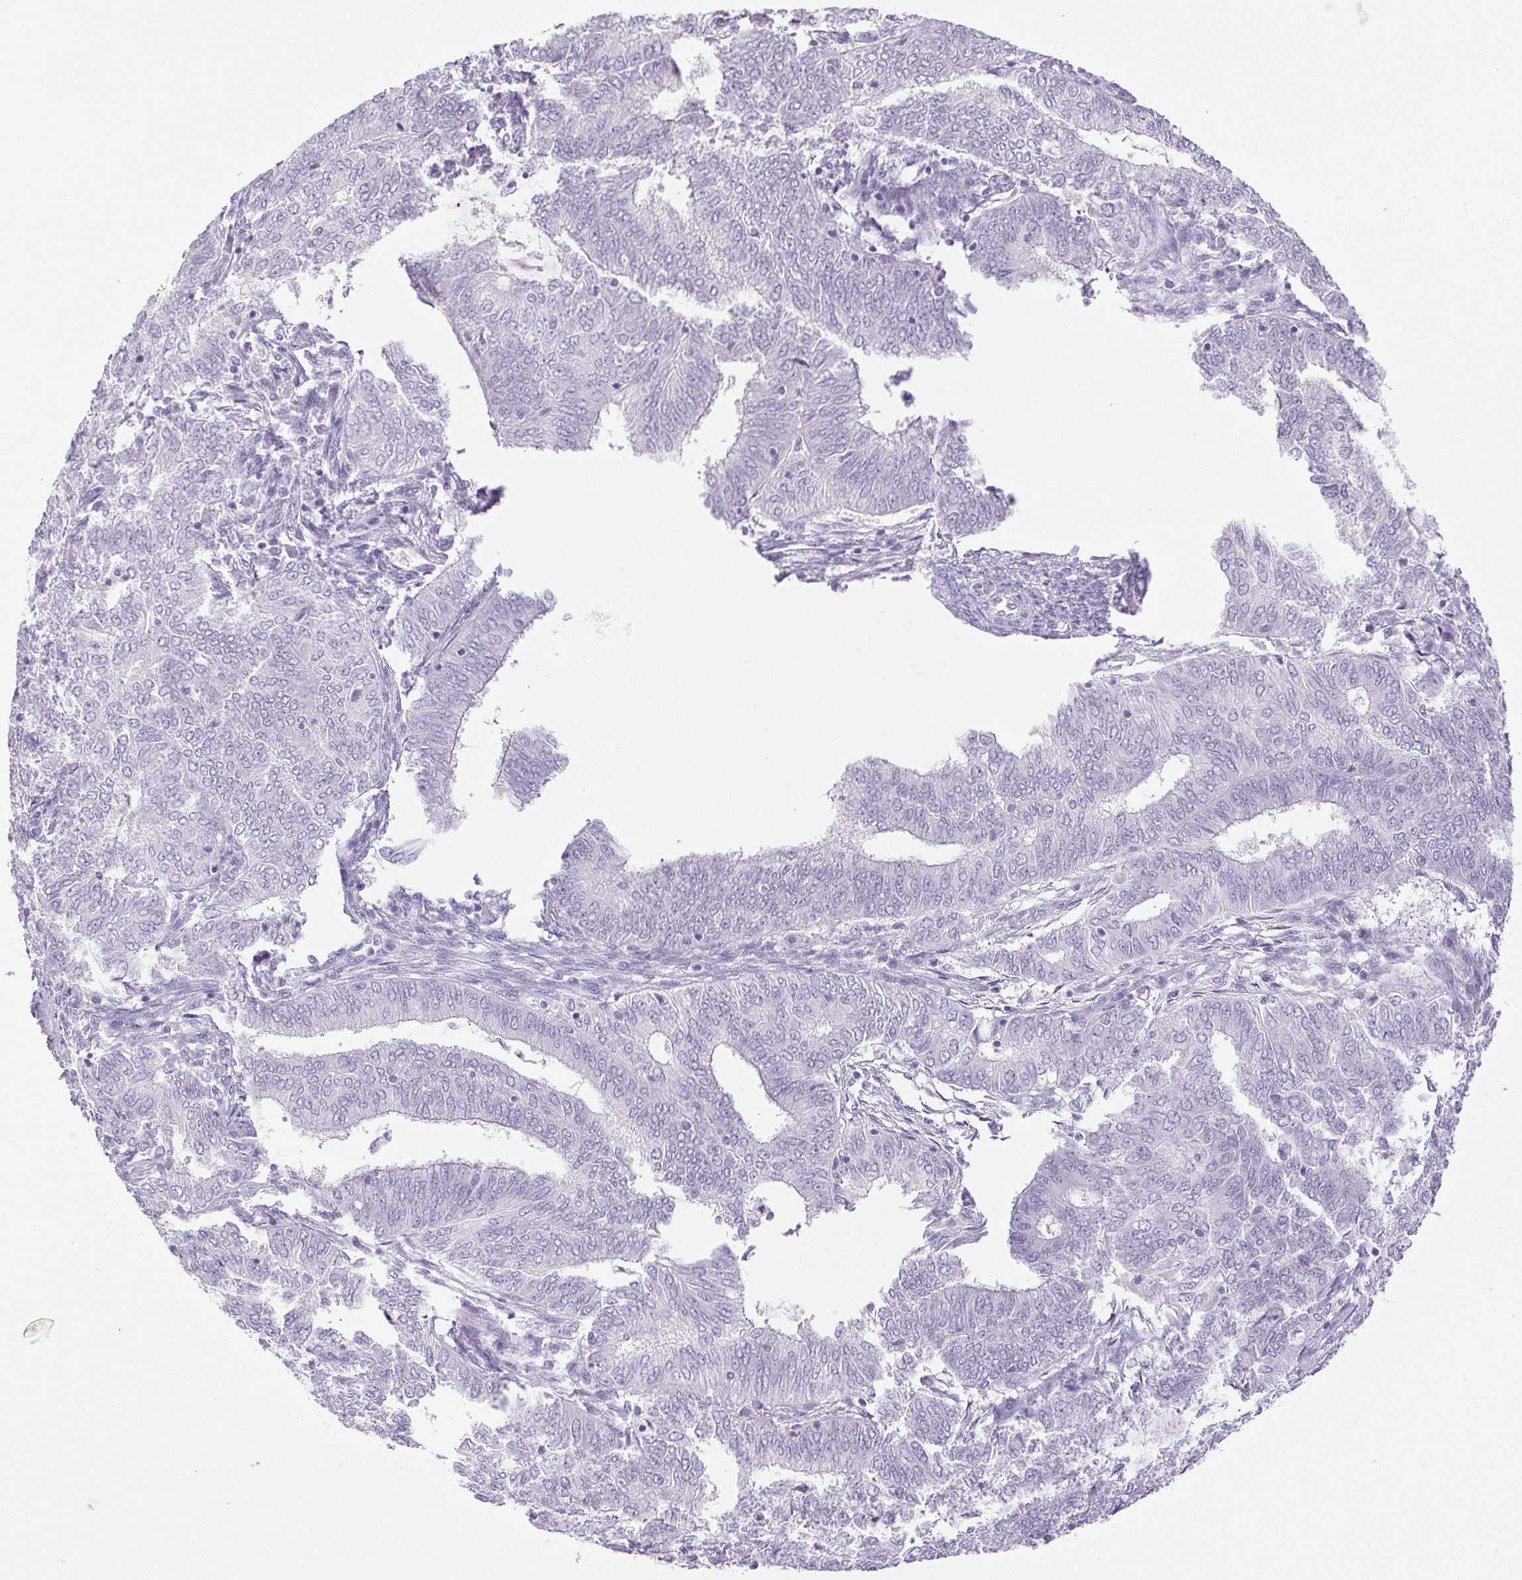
{"staining": {"intensity": "negative", "quantity": "none", "location": "none"}, "tissue": "endometrial cancer", "cell_type": "Tumor cells", "image_type": "cancer", "snomed": [{"axis": "morphology", "description": "Adenocarcinoma, NOS"}, {"axis": "topography", "description": "Endometrium"}], "caption": "Protein analysis of endometrial adenocarcinoma reveals no significant expression in tumor cells. (IHC, brightfield microscopy, high magnification).", "gene": "PAPPA2", "patient": {"sex": "female", "age": 62}}